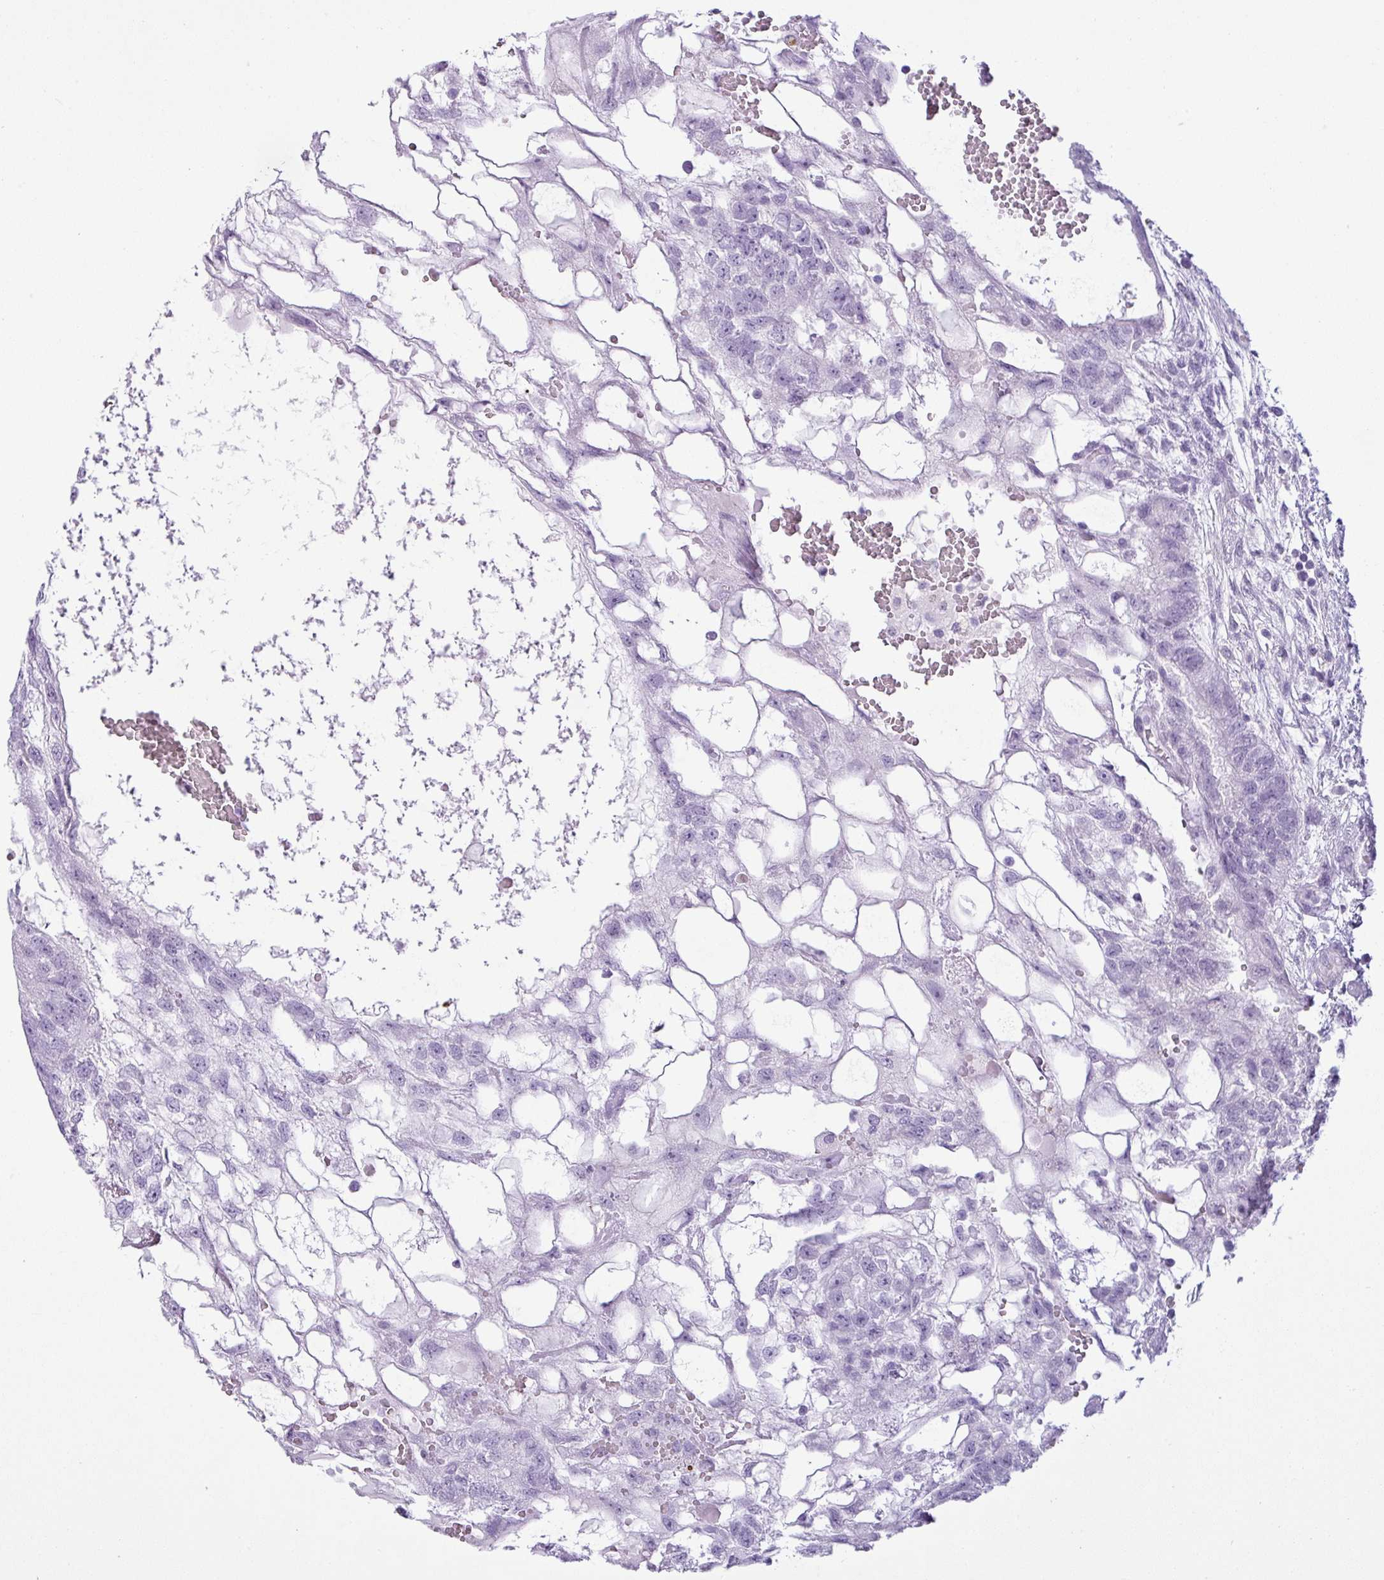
{"staining": {"intensity": "negative", "quantity": "none", "location": "none"}, "tissue": "testis cancer", "cell_type": "Tumor cells", "image_type": "cancer", "snomed": [{"axis": "morphology", "description": "Normal tissue, NOS"}, {"axis": "morphology", "description": "Carcinoma, Embryonal, NOS"}, {"axis": "topography", "description": "Testis"}], "caption": "IHC photomicrograph of neoplastic tissue: testis cancer (embryonal carcinoma) stained with DAB (3,3'-diaminobenzidine) reveals no significant protein staining in tumor cells. (Brightfield microscopy of DAB immunohistochemistry at high magnification).", "gene": "CDH16", "patient": {"sex": "male", "age": 32}}